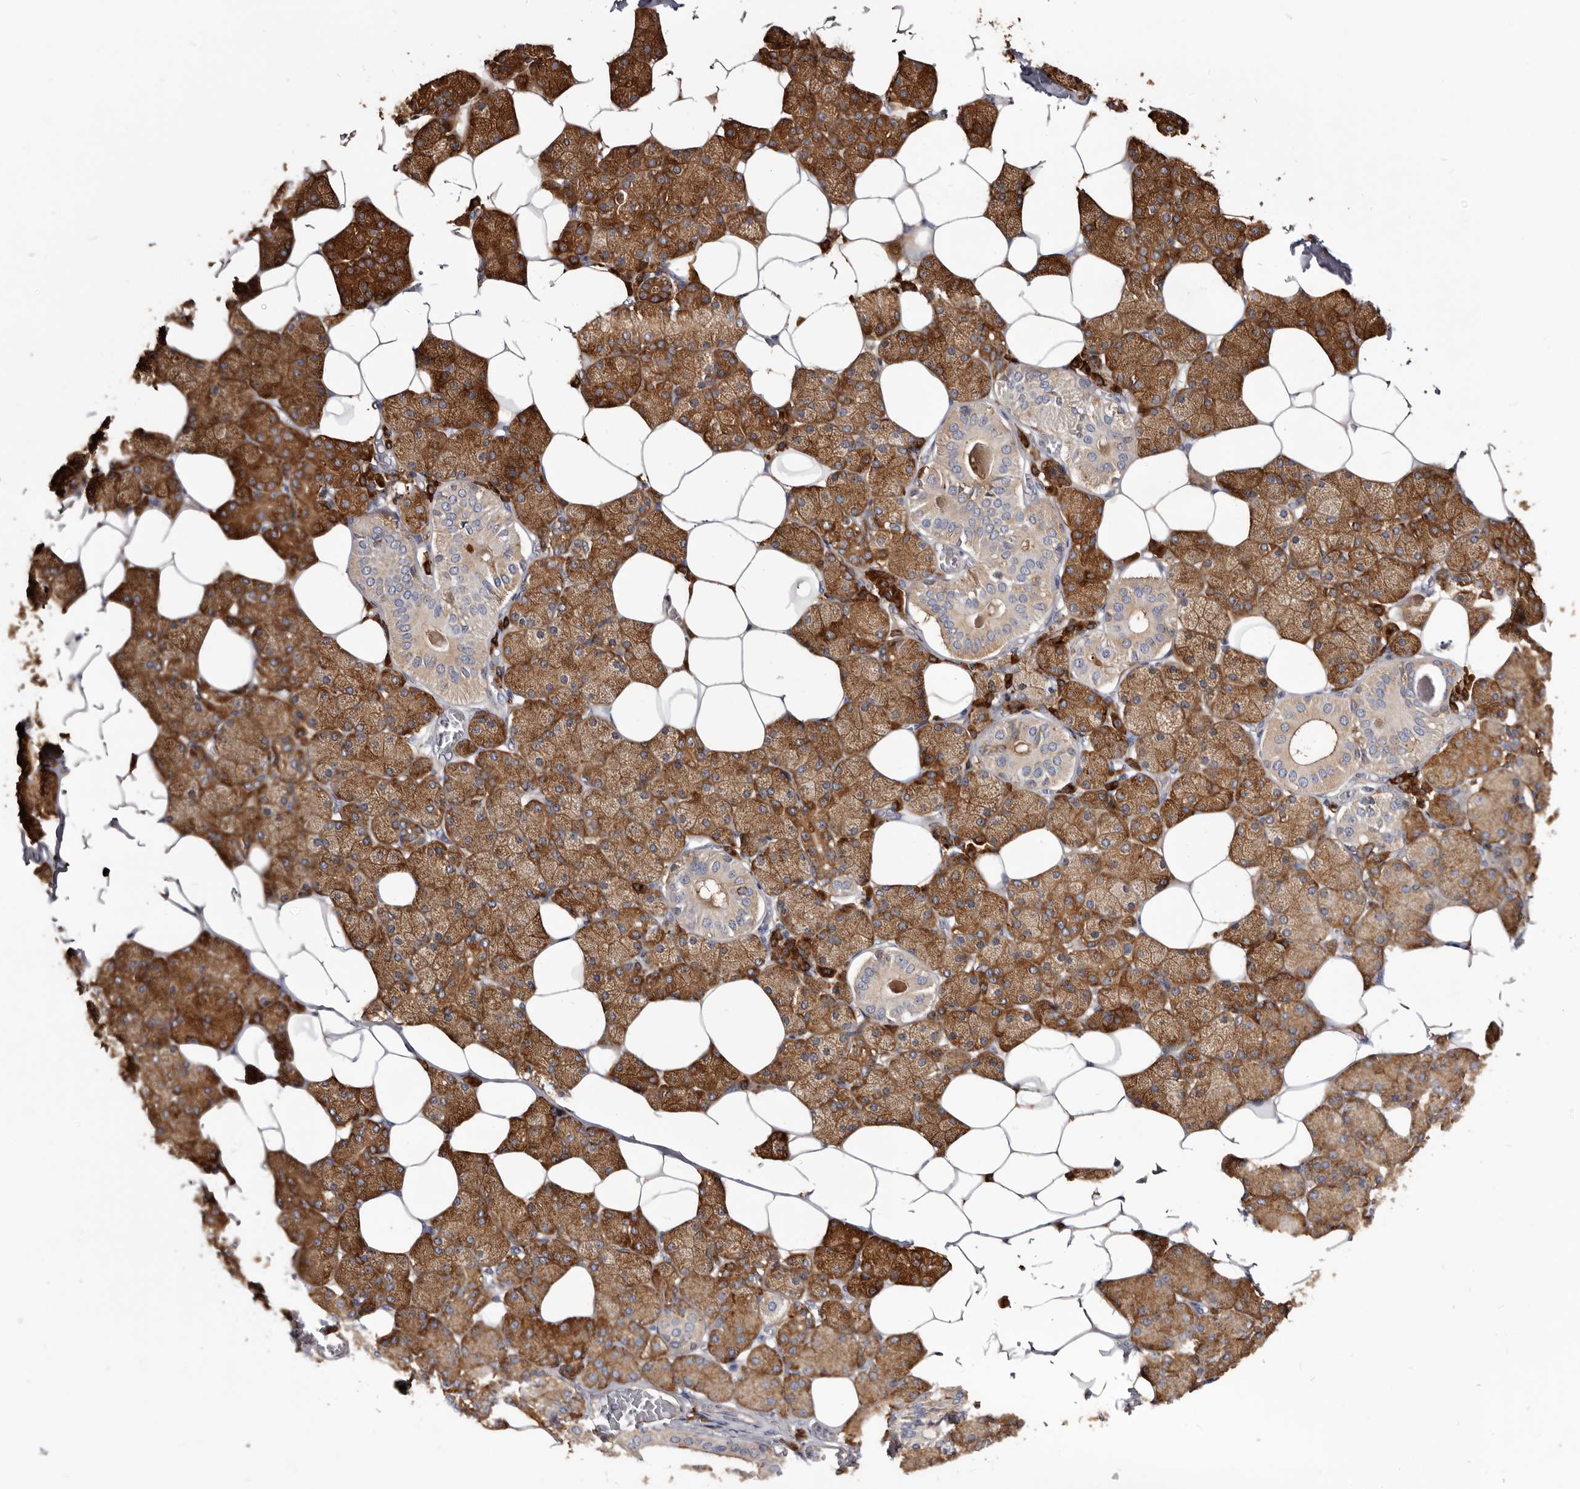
{"staining": {"intensity": "strong", "quantity": "25%-75%", "location": "cytoplasmic/membranous"}, "tissue": "salivary gland", "cell_type": "Glandular cells", "image_type": "normal", "snomed": [{"axis": "morphology", "description": "Normal tissue, NOS"}, {"axis": "topography", "description": "Salivary gland"}], "caption": "Salivary gland stained with immunohistochemistry exhibits strong cytoplasmic/membranous expression in approximately 25%-75% of glandular cells.", "gene": "TPD52", "patient": {"sex": "female", "age": 33}}